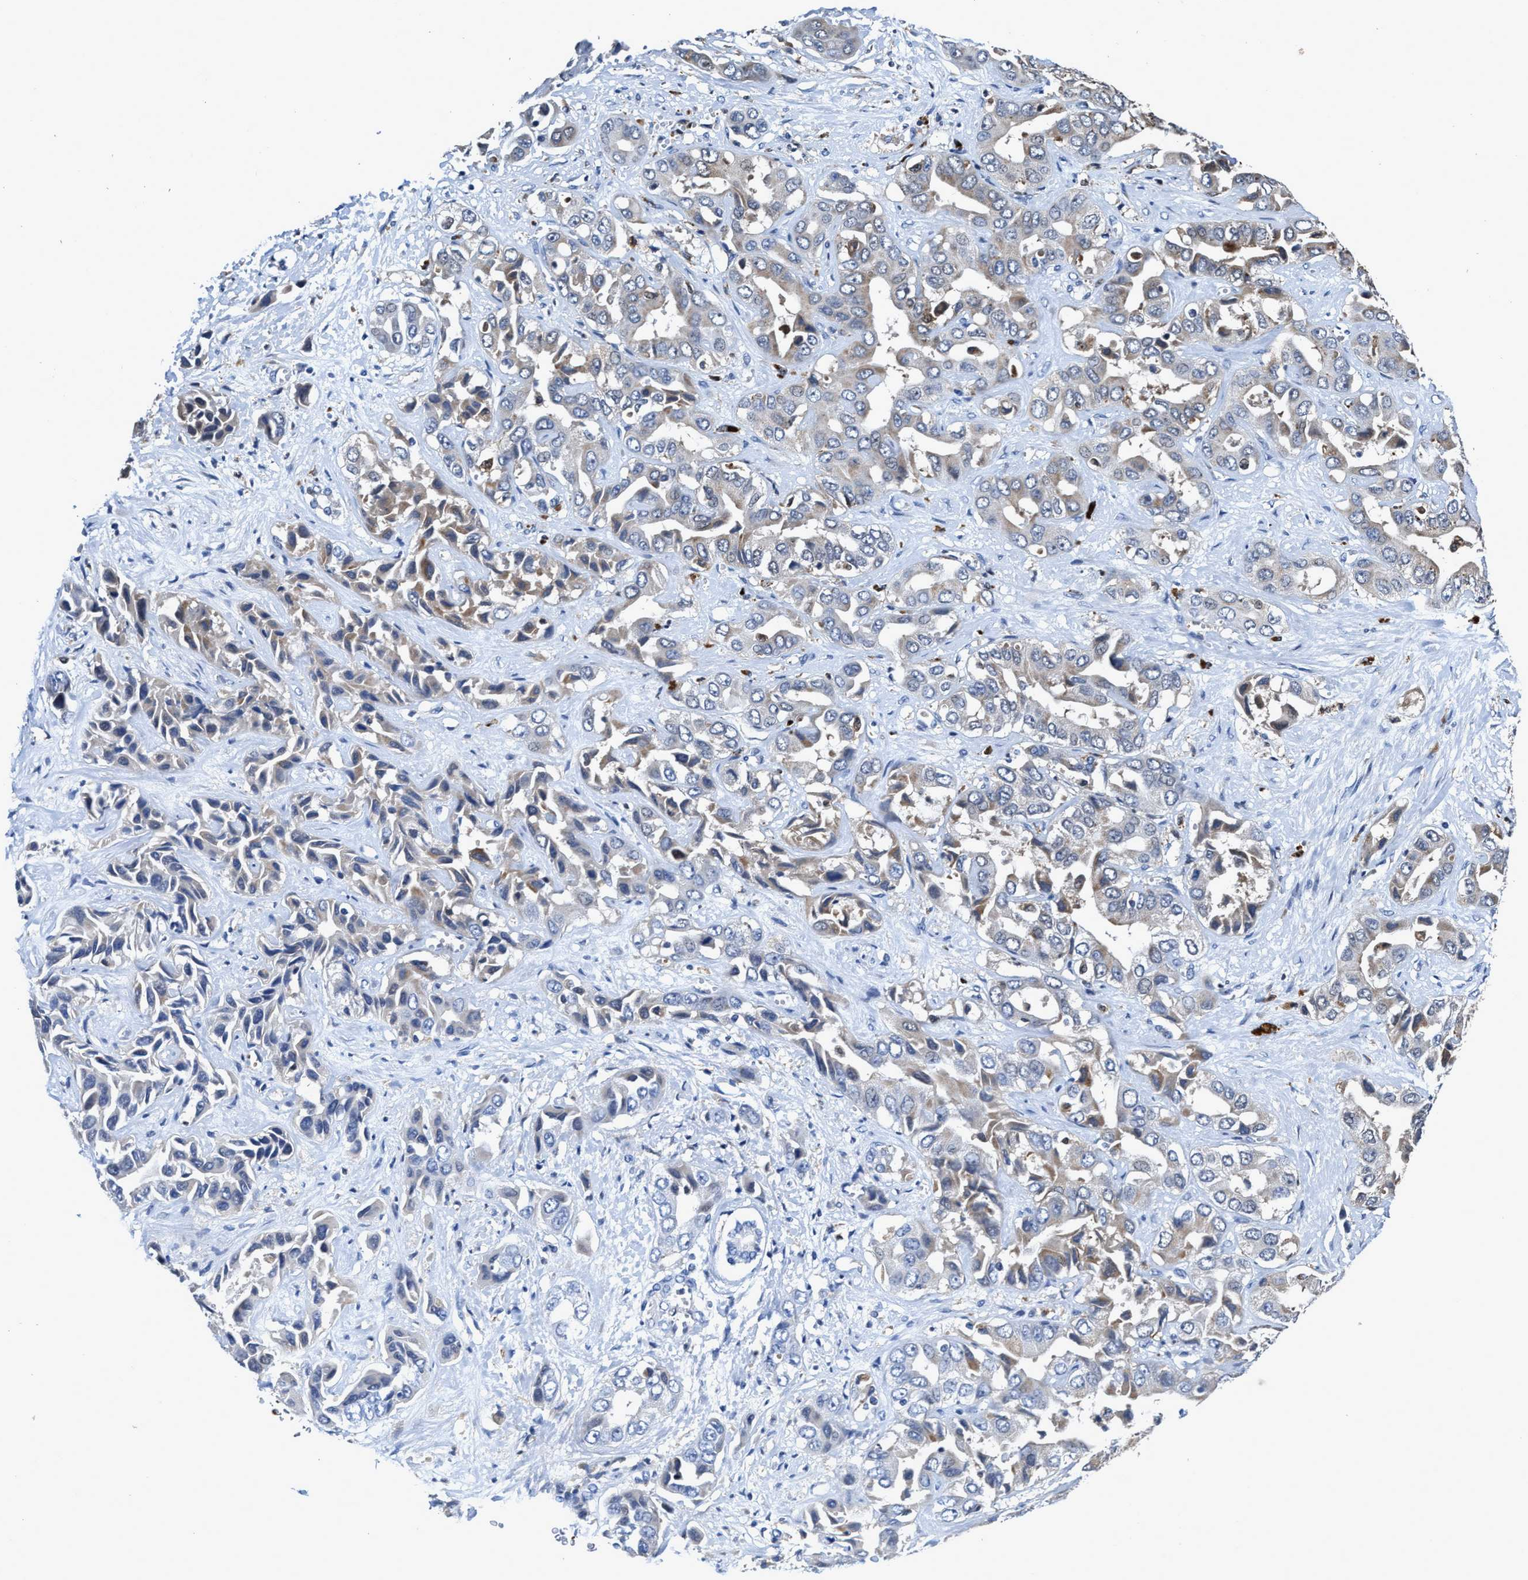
{"staining": {"intensity": "moderate", "quantity": "<25%", "location": "cytoplasmic/membranous"}, "tissue": "liver cancer", "cell_type": "Tumor cells", "image_type": "cancer", "snomed": [{"axis": "morphology", "description": "Cholangiocarcinoma"}, {"axis": "topography", "description": "Liver"}], "caption": "High-power microscopy captured an immunohistochemistry photomicrograph of cholangiocarcinoma (liver), revealing moderate cytoplasmic/membranous staining in approximately <25% of tumor cells.", "gene": "RGS10", "patient": {"sex": "female", "age": 52}}